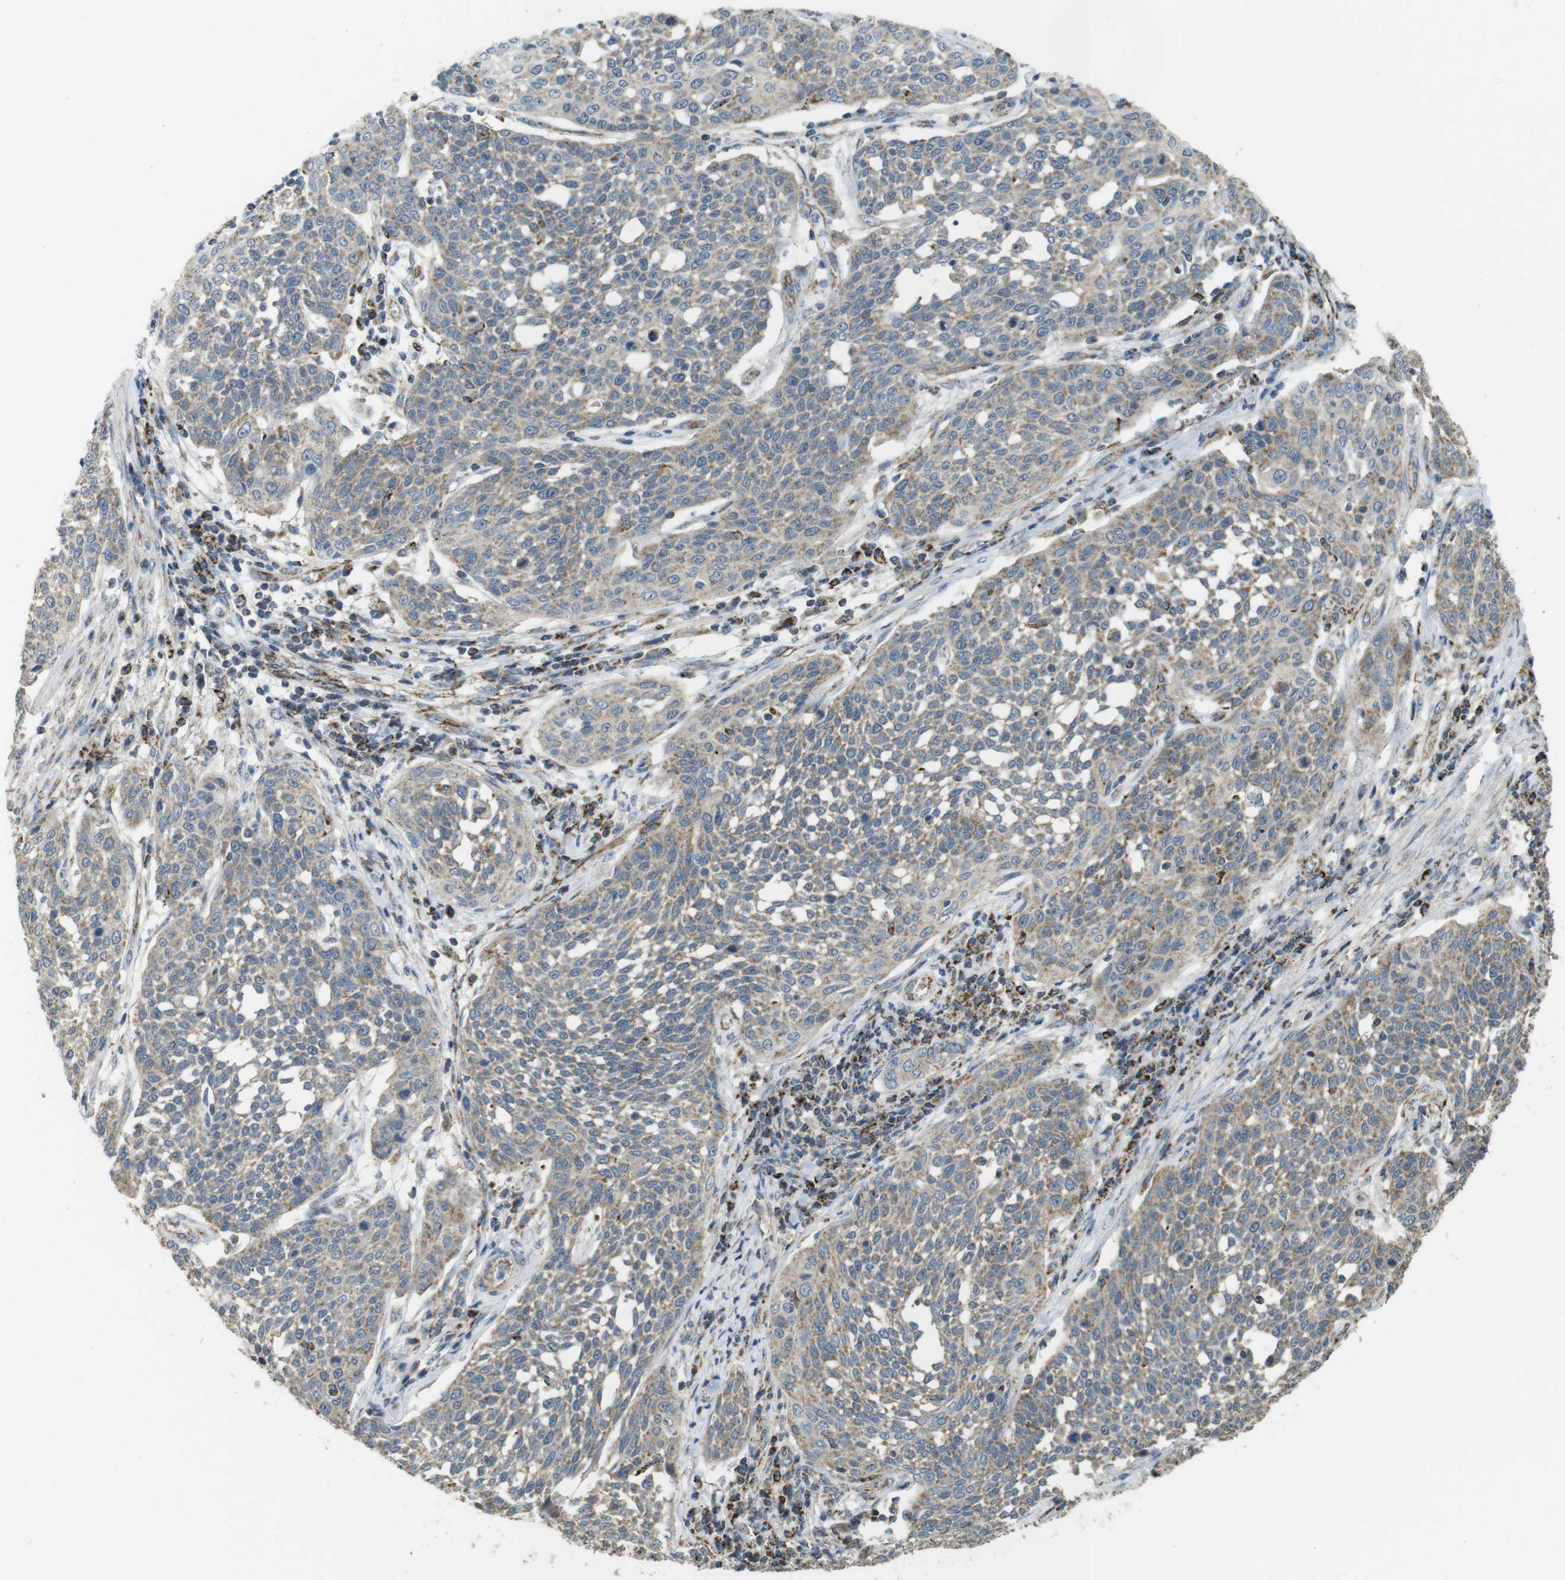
{"staining": {"intensity": "weak", "quantity": ">75%", "location": "cytoplasmic/membranous"}, "tissue": "cervical cancer", "cell_type": "Tumor cells", "image_type": "cancer", "snomed": [{"axis": "morphology", "description": "Squamous cell carcinoma, NOS"}, {"axis": "topography", "description": "Cervix"}], "caption": "Approximately >75% of tumor cells in human squamous cell carcinoma (cervical) exhibit weak cytoplasmic/membranous protein staining as visualized by brown immunohistochemical staining.", "gene": "CALHM2", "patient": {"sex": "female", "age": 34}}